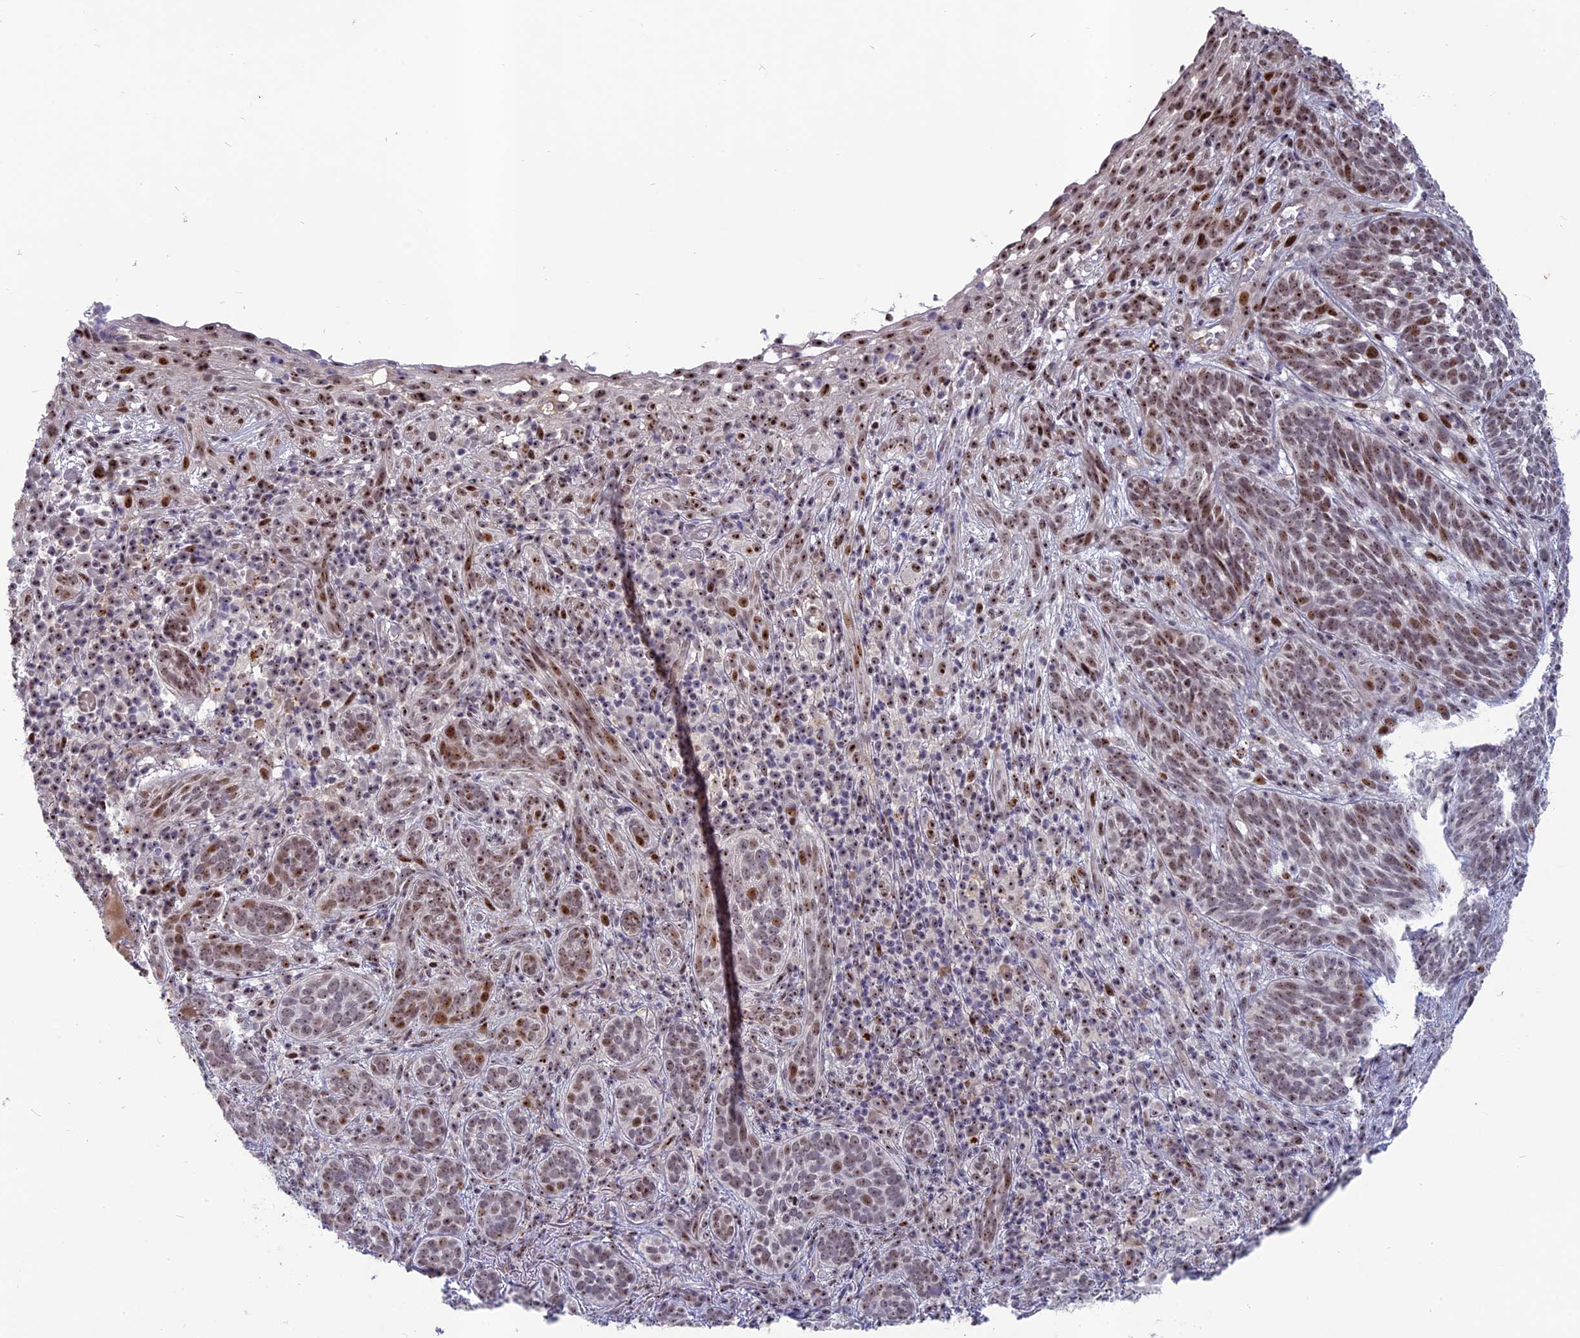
{"staining": {"intensity": "moderate", "quantity": ">75%", "location": "nuclear"}, "tissue": "skin cancer", "cell_type": "Tumor cells", "image_type": "cancer", "snomed": [{"axis": "morphology", "description": "Basal cell carcinoma"}, {"axis": "topography", "description": "Skin"}], "caption": "This is a micrograph of immunohistochemistry (IHC) staining of basal cell carcinoma (skin), which shows moderate staining in the nuclear of tumor cells.", "gene": "FAM131A", "patient": {"sex": "male", "age": 71}}